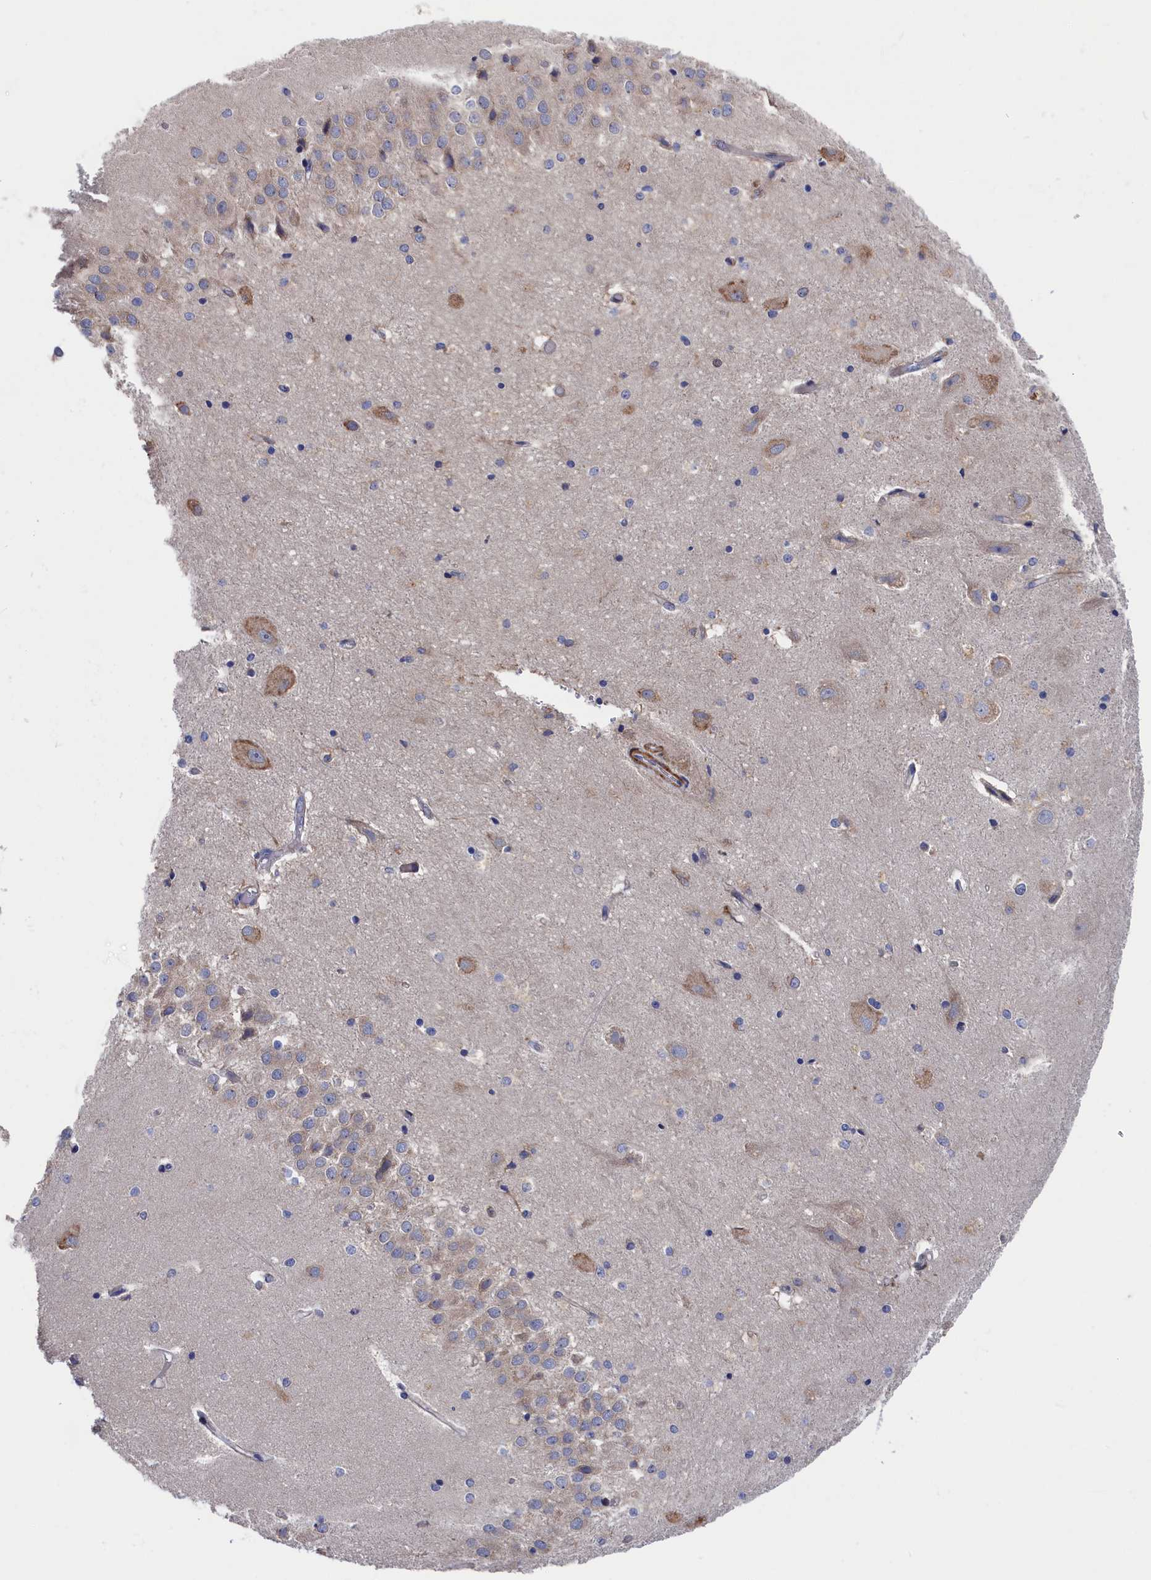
{"staining": {"intensity": "negative", "quantity": "none", "location": "none"}, "tissue": "hippocampus", "cell_type": "Glial cells", "image_type": "normal", "snomed": [{"axis": "morphology", "description": "Normal tissue, NOS"}, {"axis": "topography", "description": "Hippocampus"}], "caption": "IHC histopathology image of benign hippocampus stained for a protein (brown), which displays no expression in glial cells.", "gene": "CYB5D2", "patient": {"sex": "female", "age": 52}}